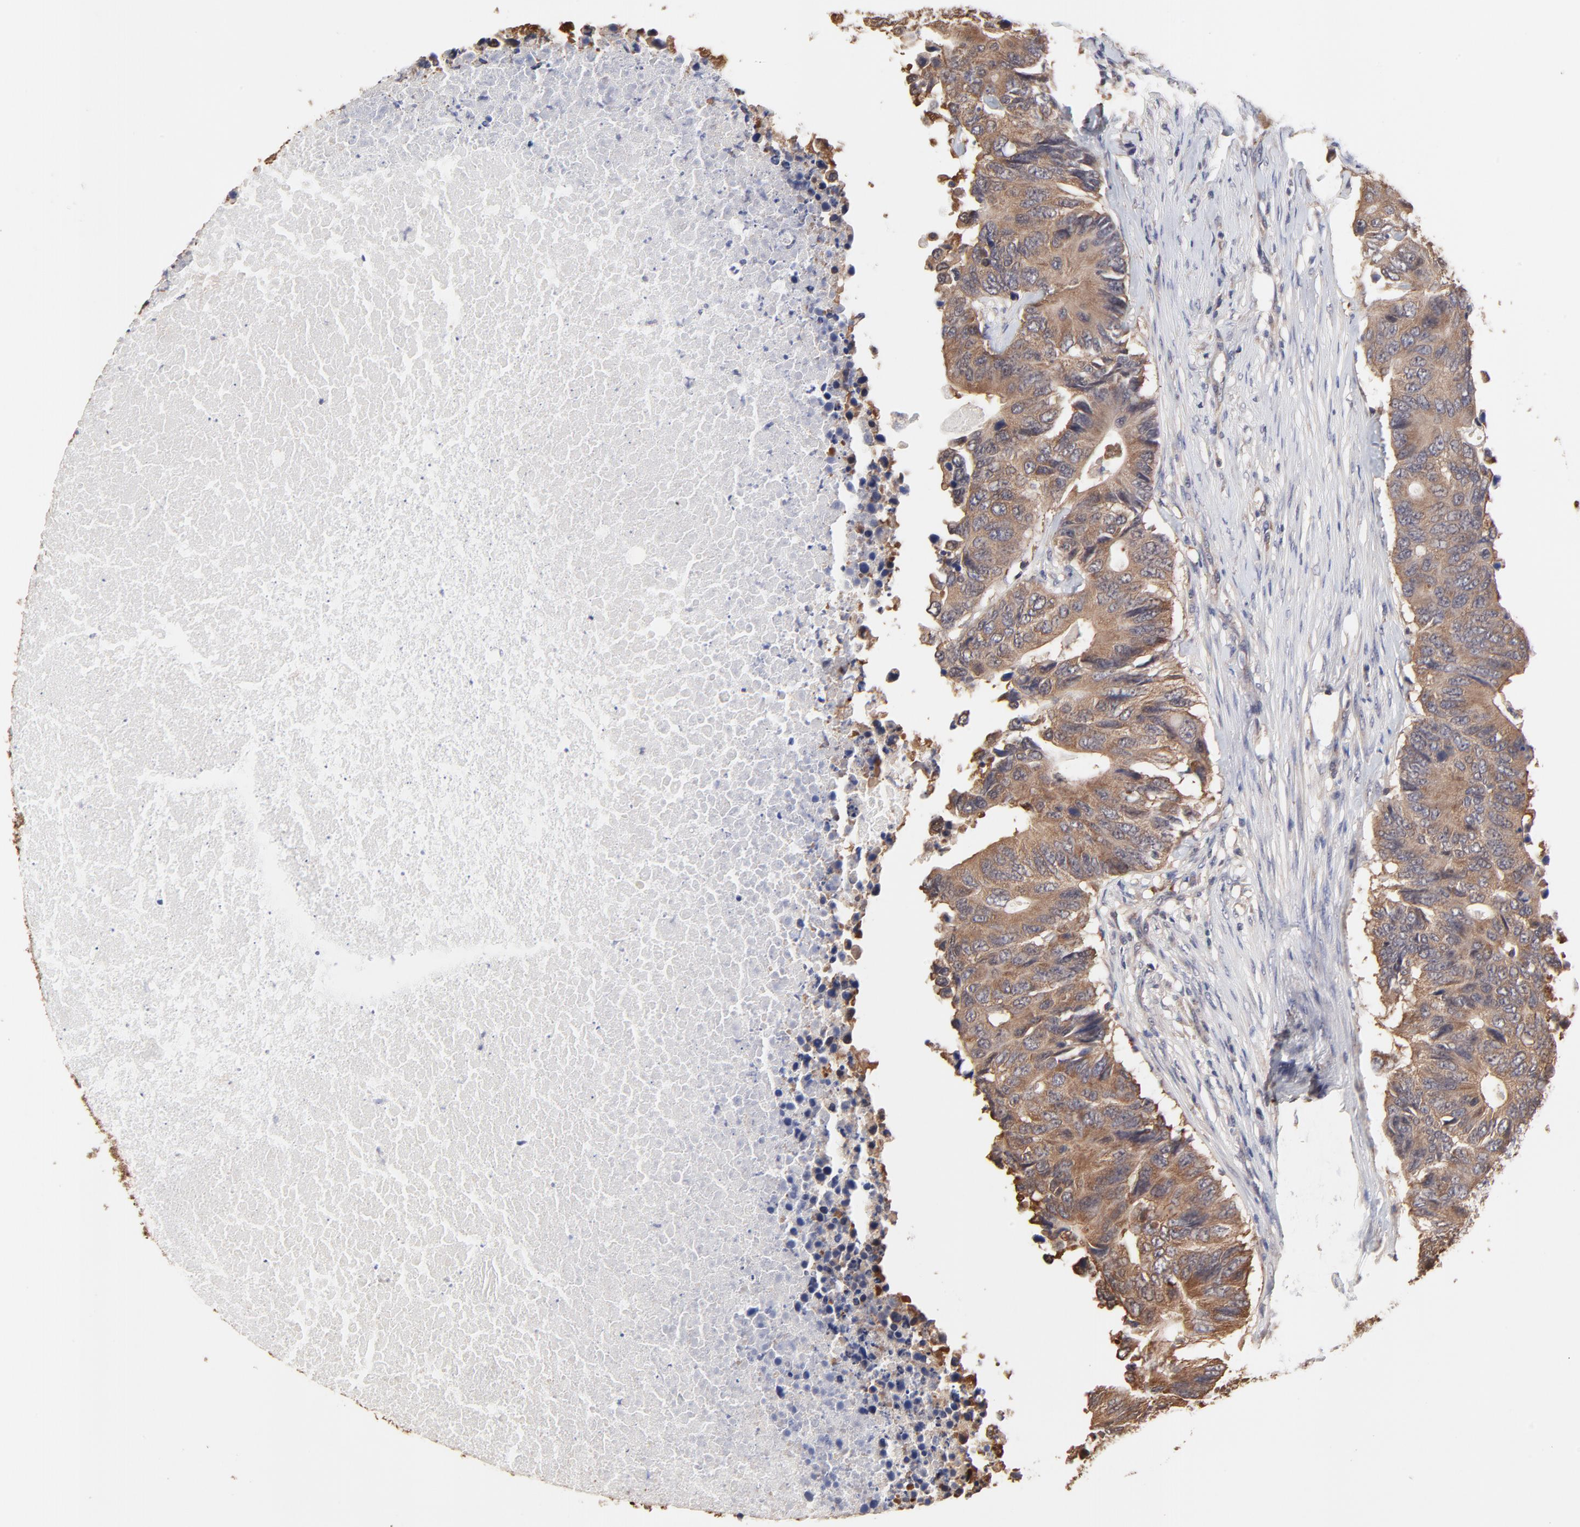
{"staining": {"intensity": "weak", "quantity": ">75%", "location": "cytoplasmic/membranous"}, "tissue": "colorectal cancer", "cell_type": "Tumor cells", "image_type": "cancer", "snomed": [{"axis": "morphology", "description": "Adenocarcinoma, NOS"}, {"axis": "topography", "description": "Colon"}], "caption": "Protein expression by immunohistochemistry demonstrates weak cytoplasmic/membranous staining in about >75% of tumor cells in colorectal cancer.", "gene": "CCT2", "patient": {"sex": "male", "age": 71}}